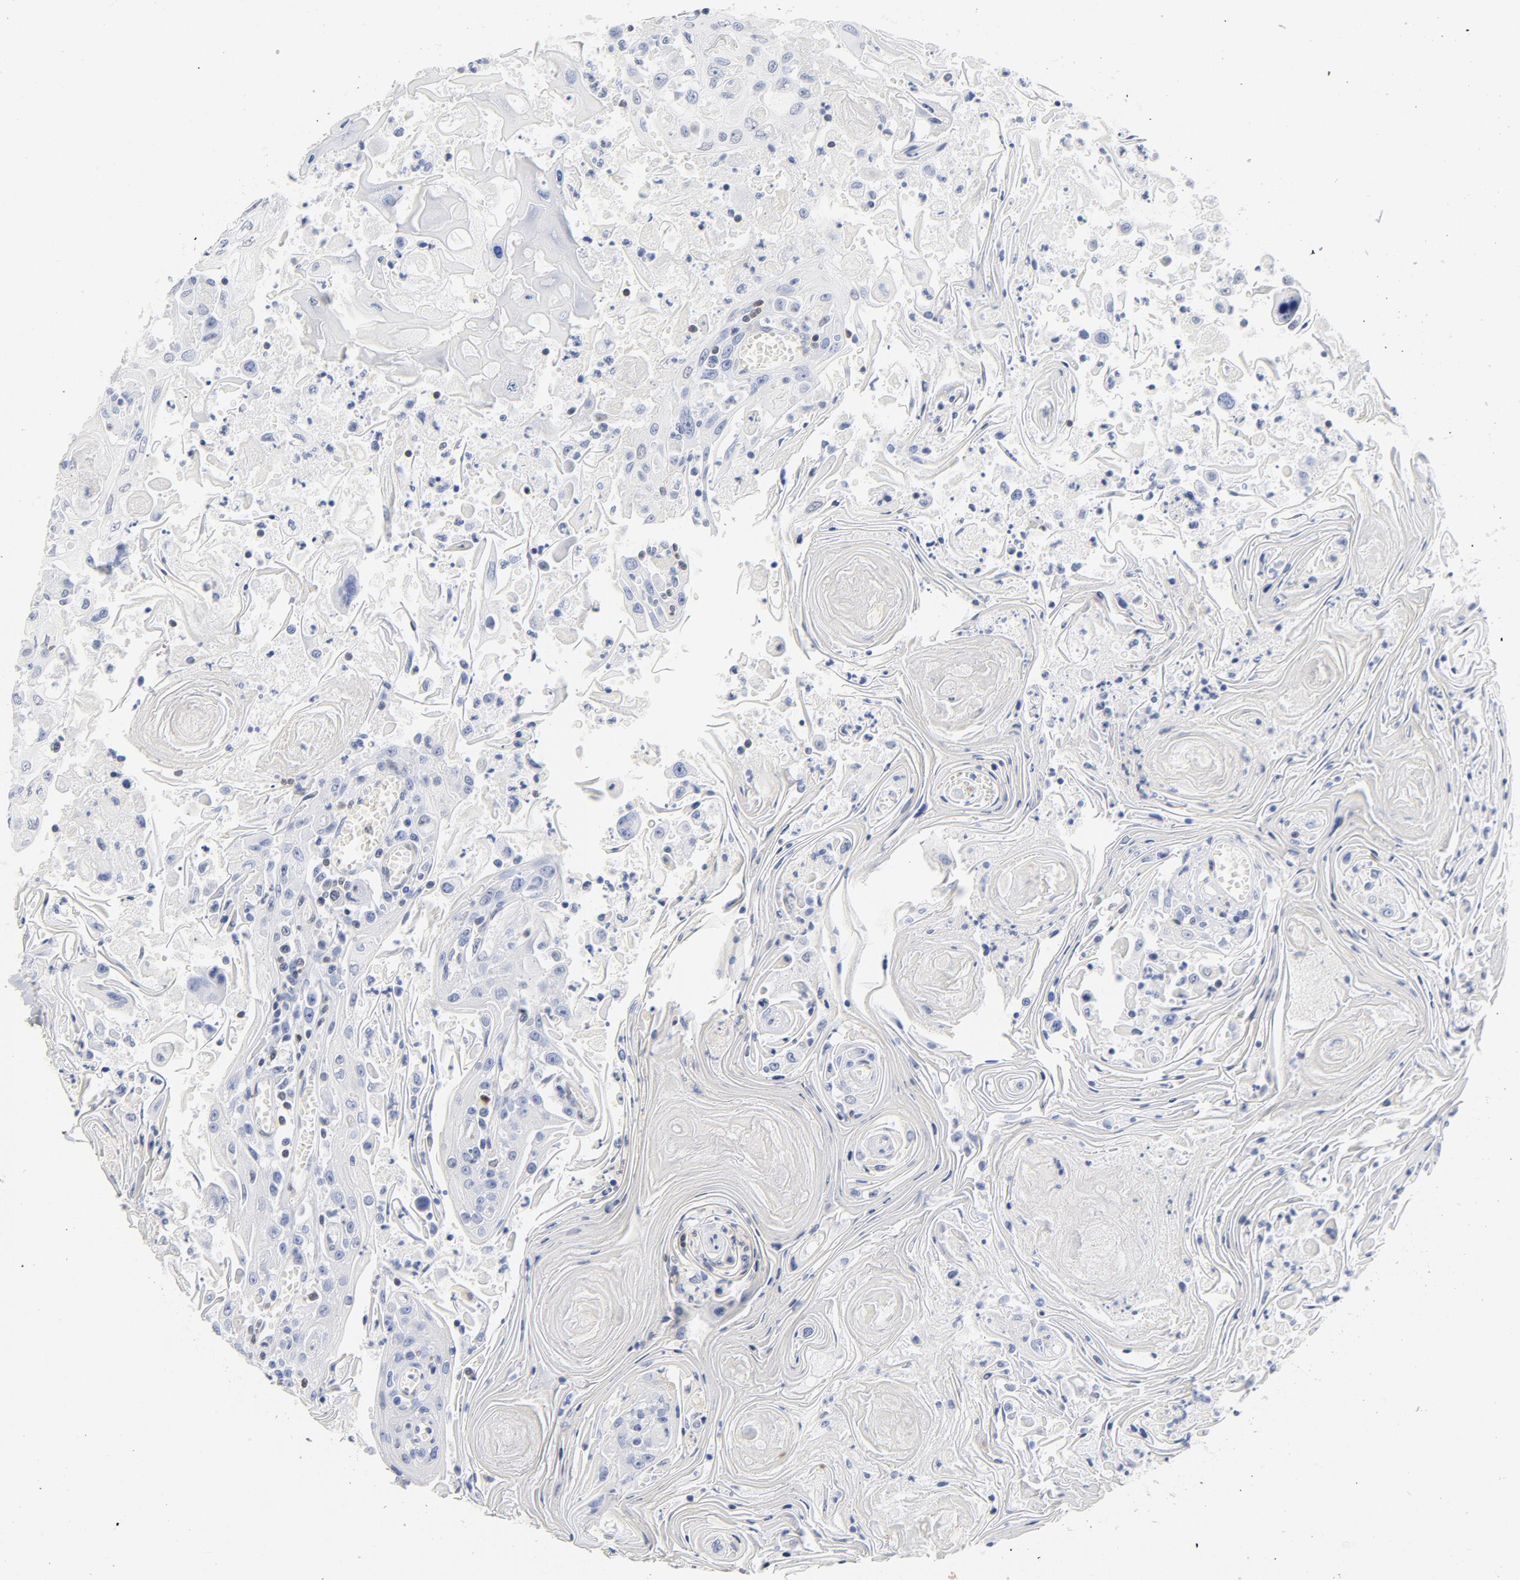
{"staining": {"intensity": "negative", "quantity": "none", "location": "none"}, "tissue": "head and neck cancer", "cell_type": "Tumor cells", "image_type": "cancer", "snomed": [{"axis": "morphology", "description": "Squamous cell carcinoma, NOS"}, {"axis": "topography", "description": "Oral tissue"}, {"axis": "topography", "description": "Head-Neck"}], "caption": "Image shows no significant protein staining in tumor cells of head and neck cancer (squamous cell carcinoma).", "gene": "CDKN1B", "patient": {"sex": "female", "age": 76}}